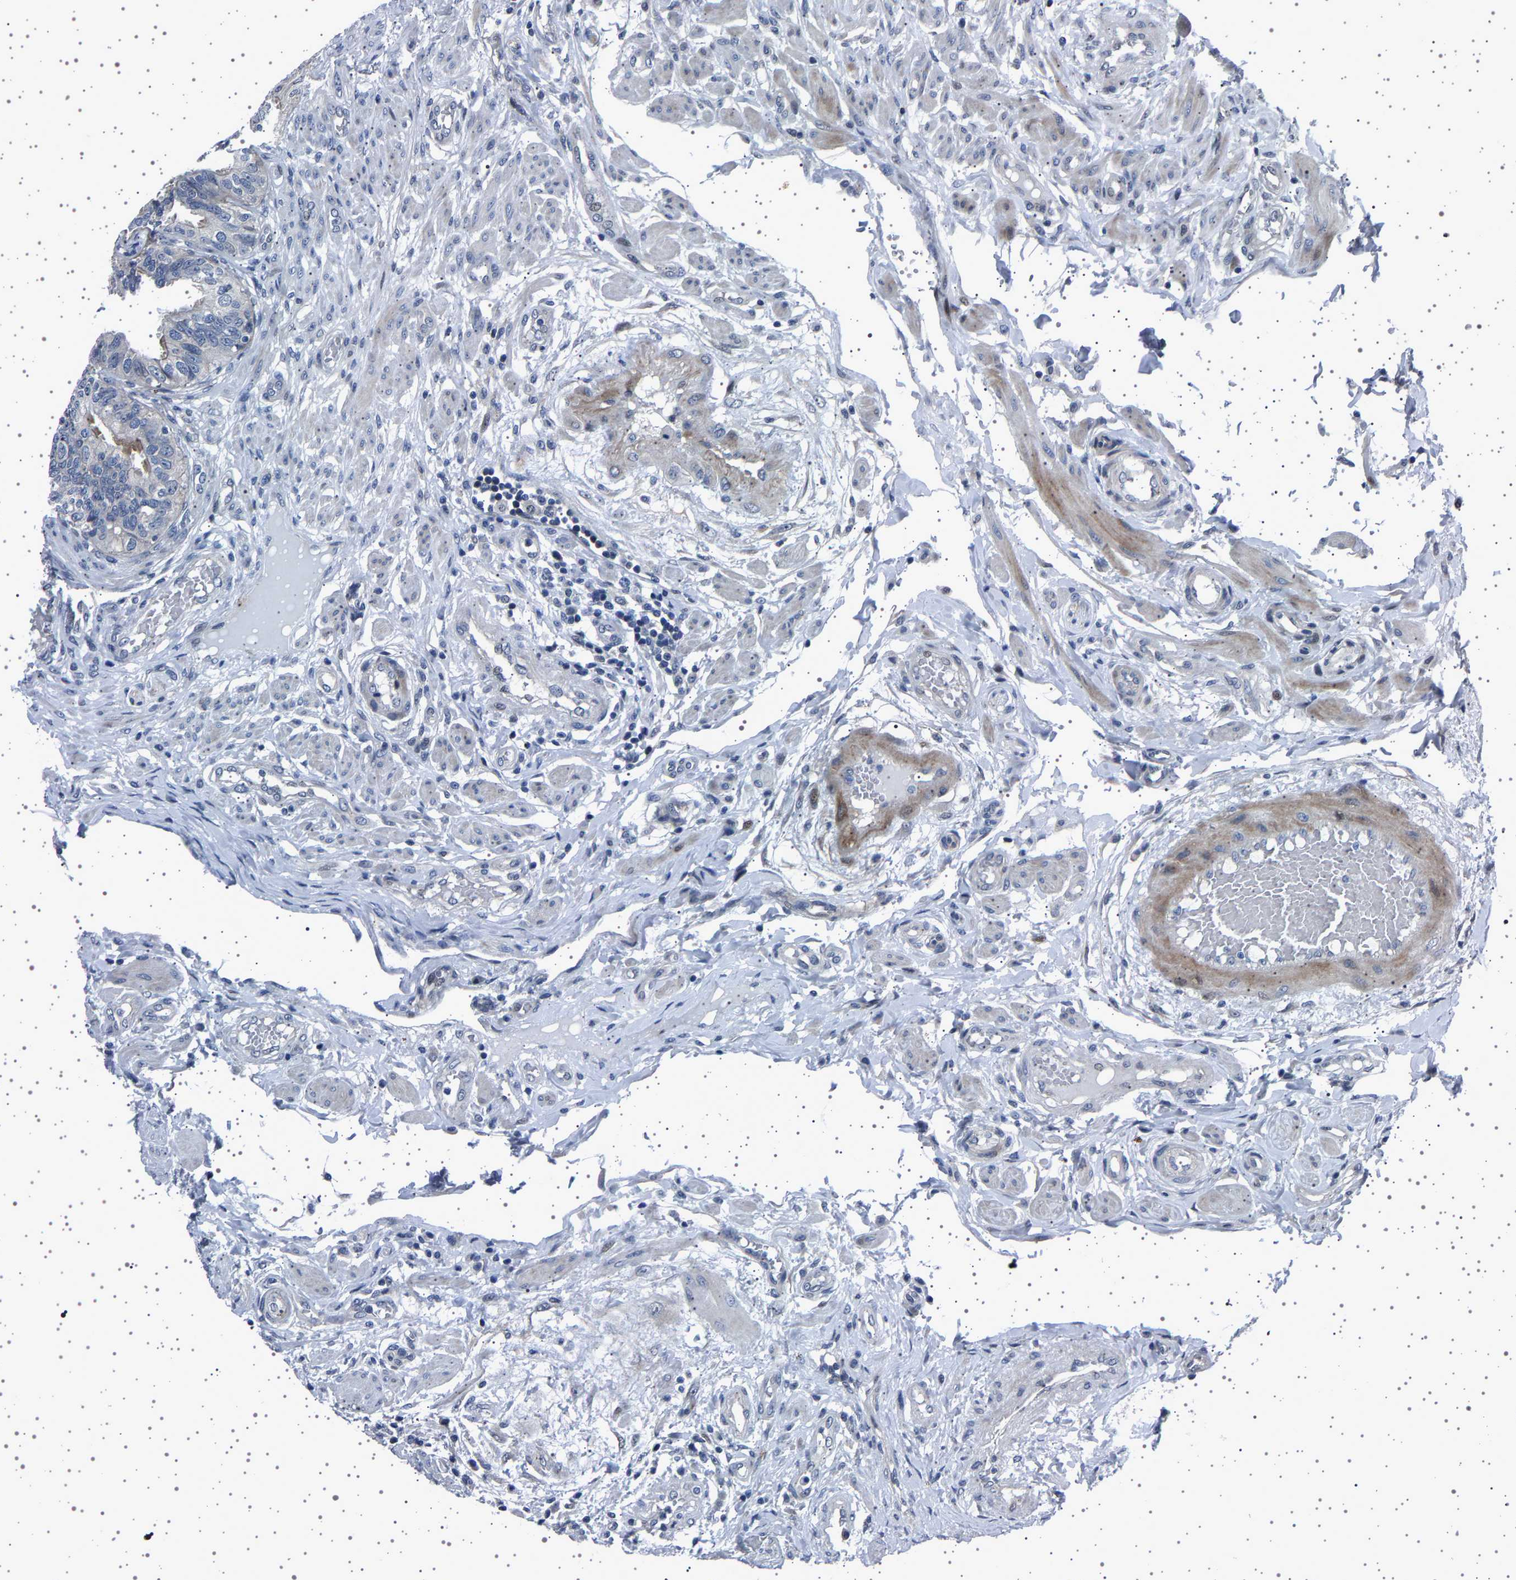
{"staining": {"intensity": "weak", "quantity": "<25%", "location": "cytoplasmic/membranous"}, "tissue": "fallopian tube", "cell_type": "Glandular cells", "image_type": "normal", "snomed": [{"axis": "morphology", "description": "Normal tissue, NOS"}, {"axis": "topography", "description": "Fallopian tube"}, {"axis": "topography", "description": "Placenta"}], "caption": "Immunohistochemical staining of normal human fallopian tube displays no significant expression in glandular cells.", "gene": "PAK5", "patient": {"sex": "female", "age": 34}}